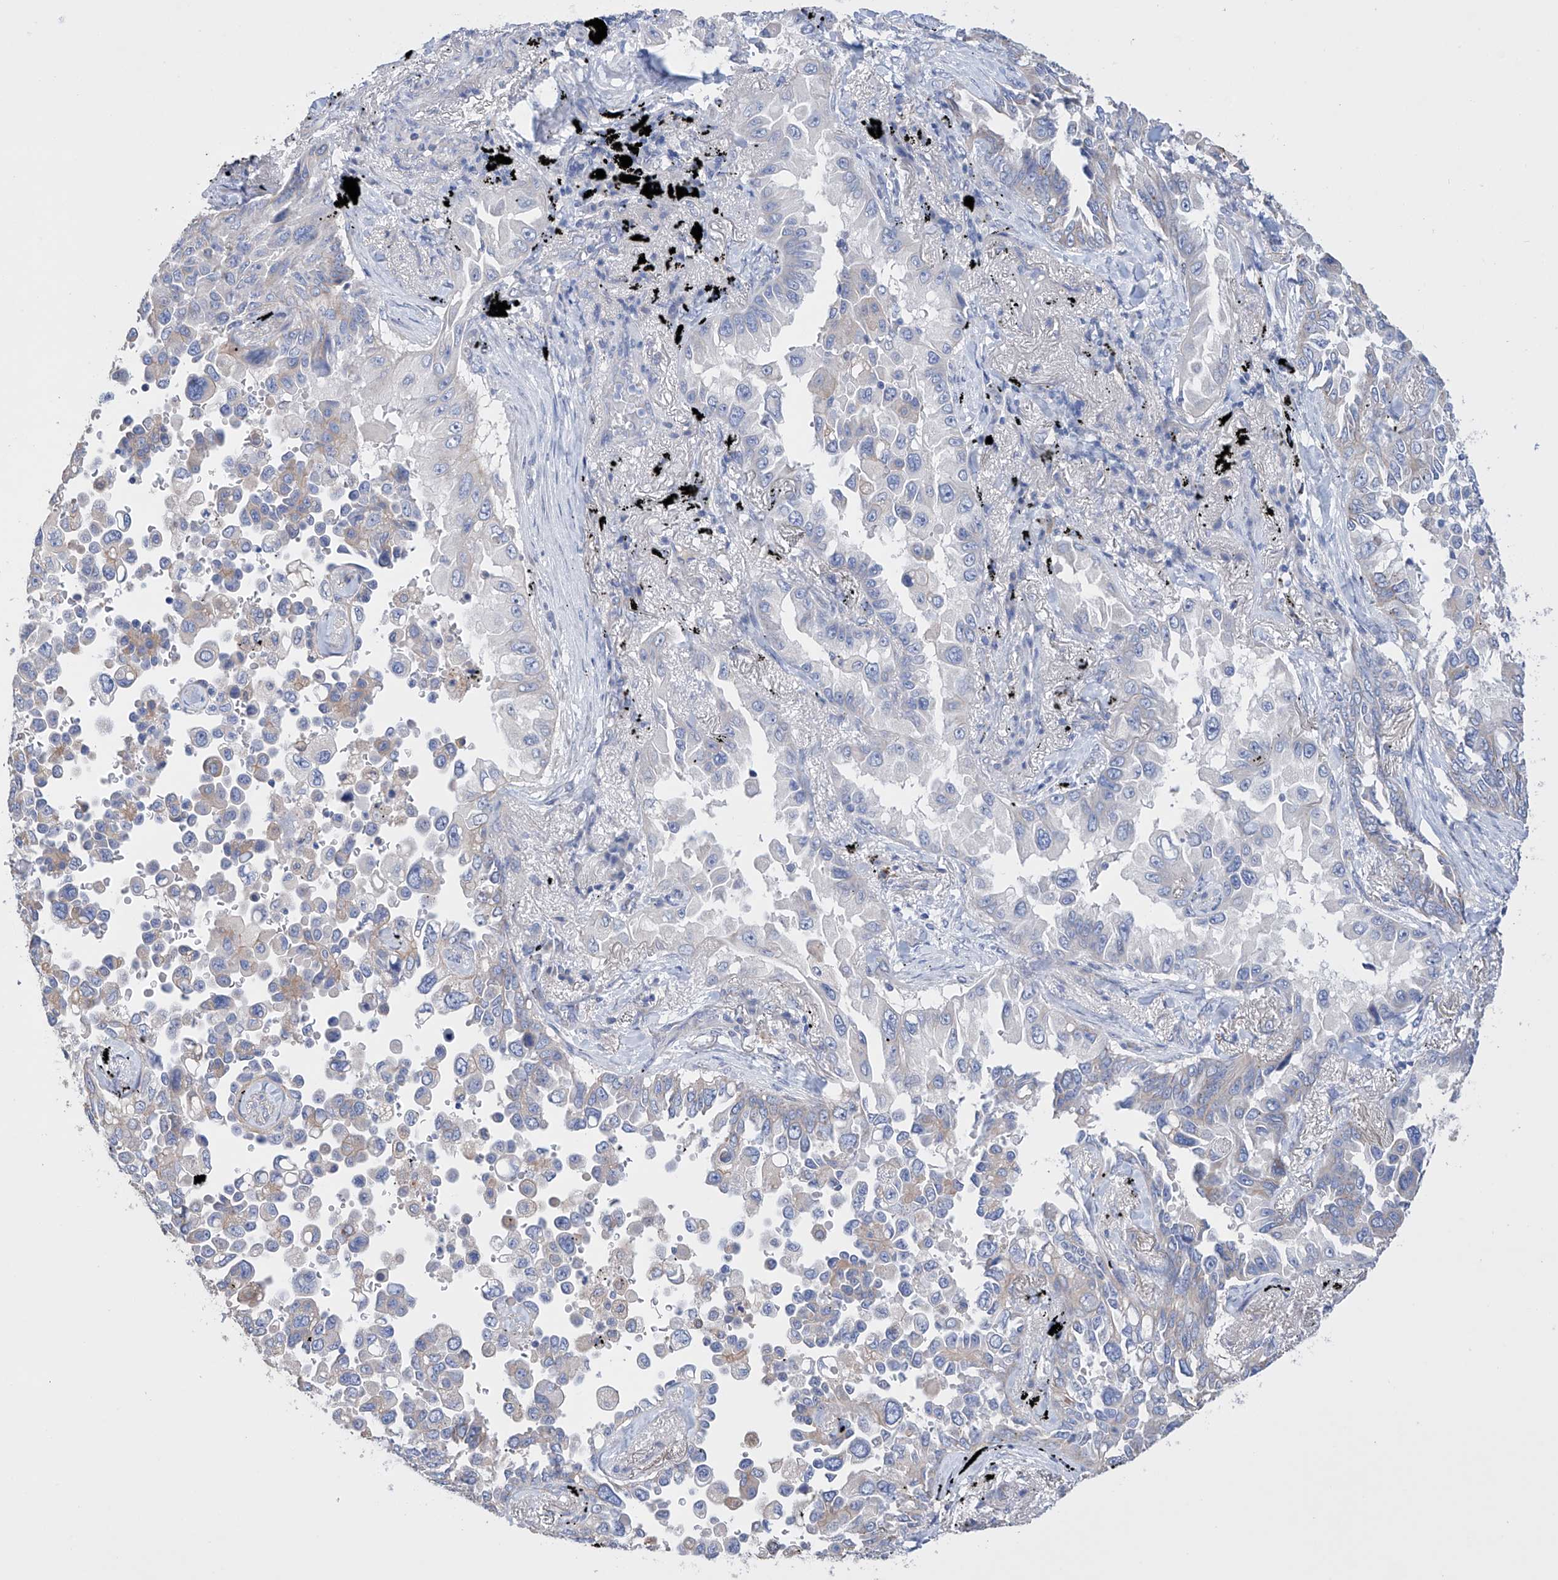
{"staining": {"intensity": "negative", "quantity": "none", "location": "none"}, "tissue": "lung cancer", "cell_type": "Tumor cells", "image_type": "cancer", "snomed": [{"axis": "morphology", "description": "Adenocarcinoma, NOS"}, {"axis": "topography", "description": "Lung"}], "caption": "This is an immunohistochemistry (IHC) micrograph of lung adenocarcinoma. There is no positivity in tumor cells.", "gene": "AFG1L", "patient": {"sex": "female", "age": 67}}